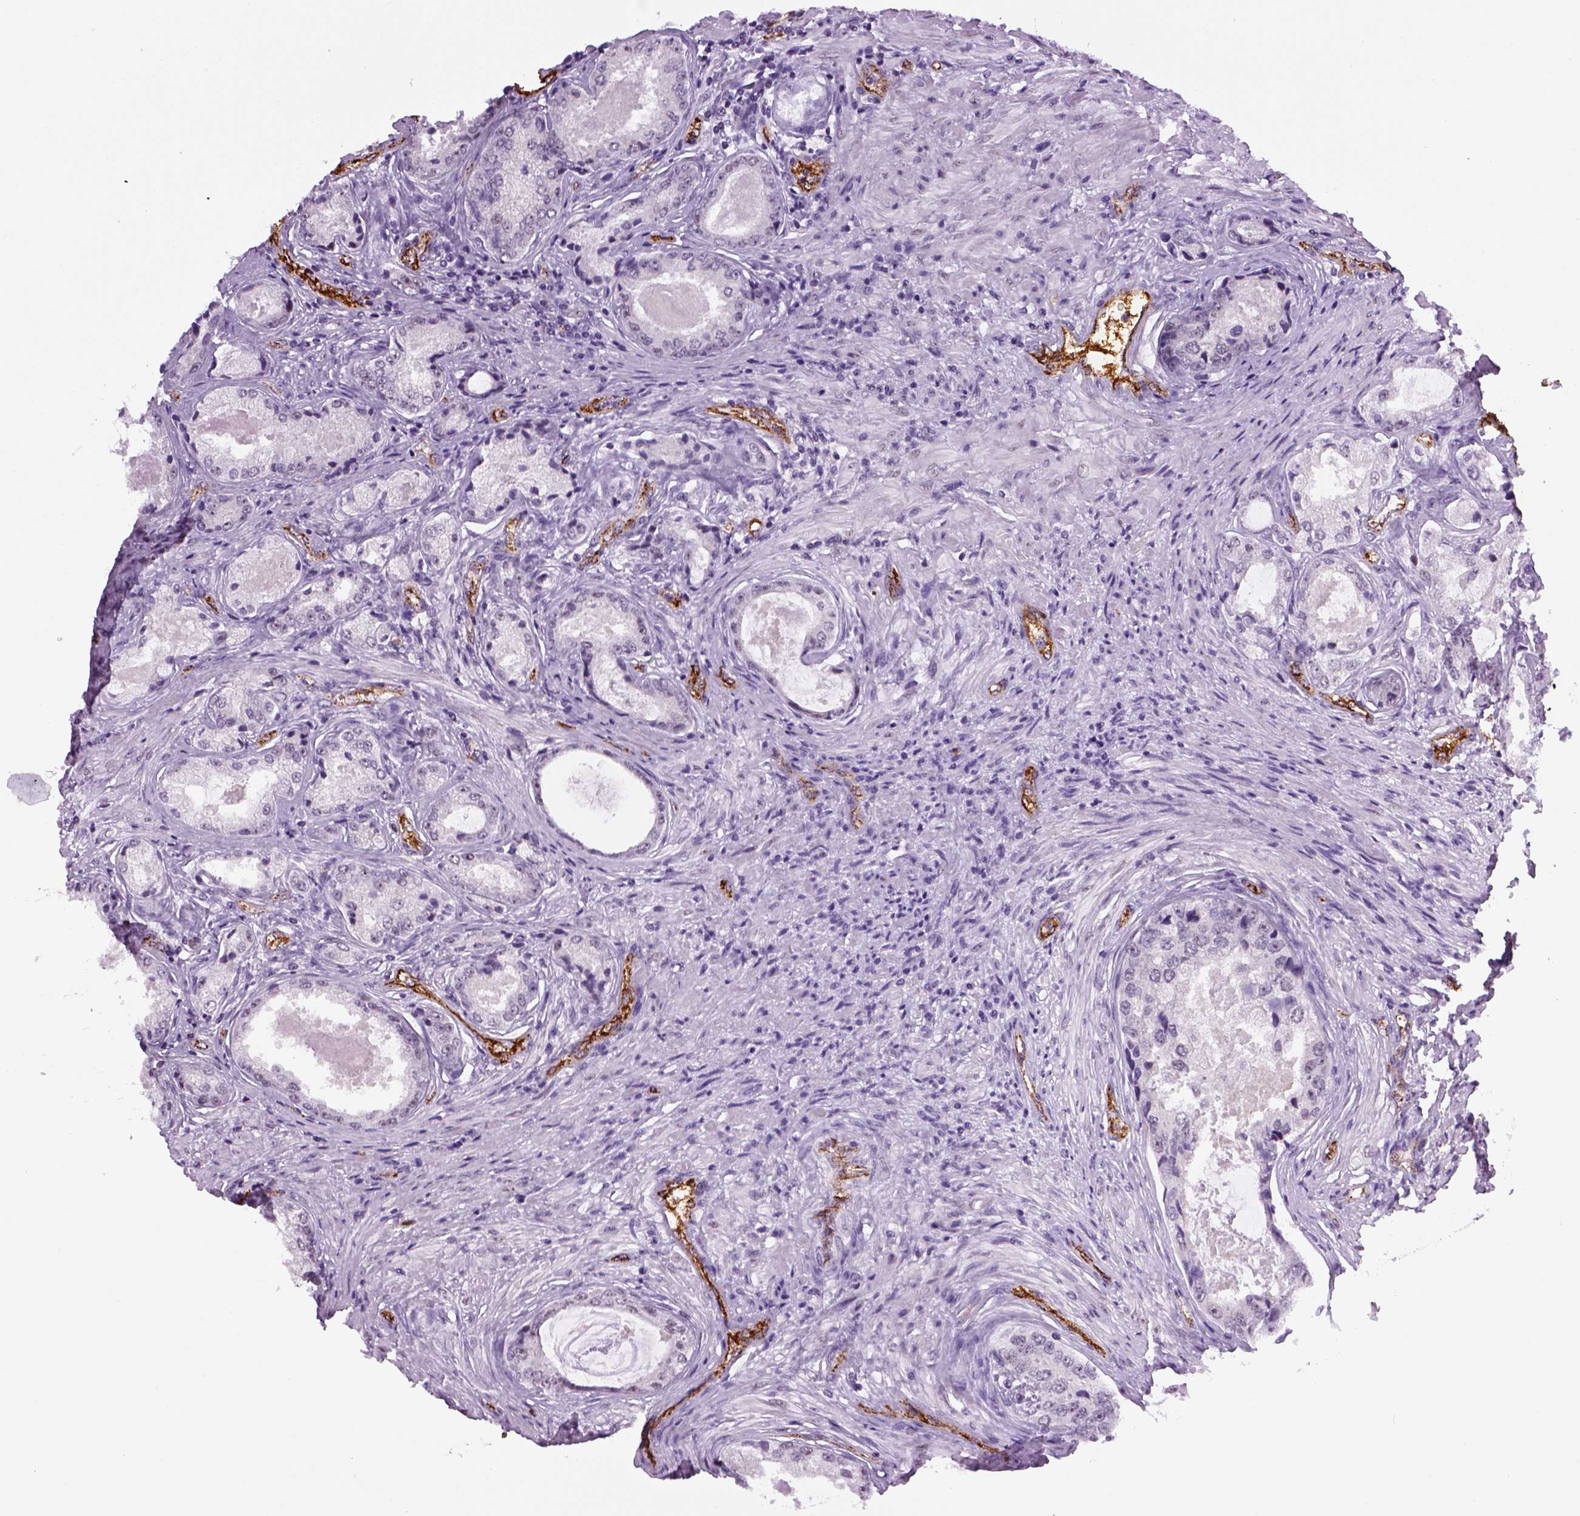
{"staining": {"intensity": "negative", "quantity": "none", "location": "none"}, "tissue": "prostate cancer", "cell_type": "Tumor cells", "image_type": "cancer", "snomed": [{"axis": "morphology", "description": "Adenocarcinoma, Low grade"}, {"axis": "topography", "description": "Prostate"}], "caption": "A high-resolution image shows immunohistochemistry staining of prostate cancer, which displays no significant staining in tumor cells.", "gene": "VWF", "patient": {"sex": "male", "age": 68}}